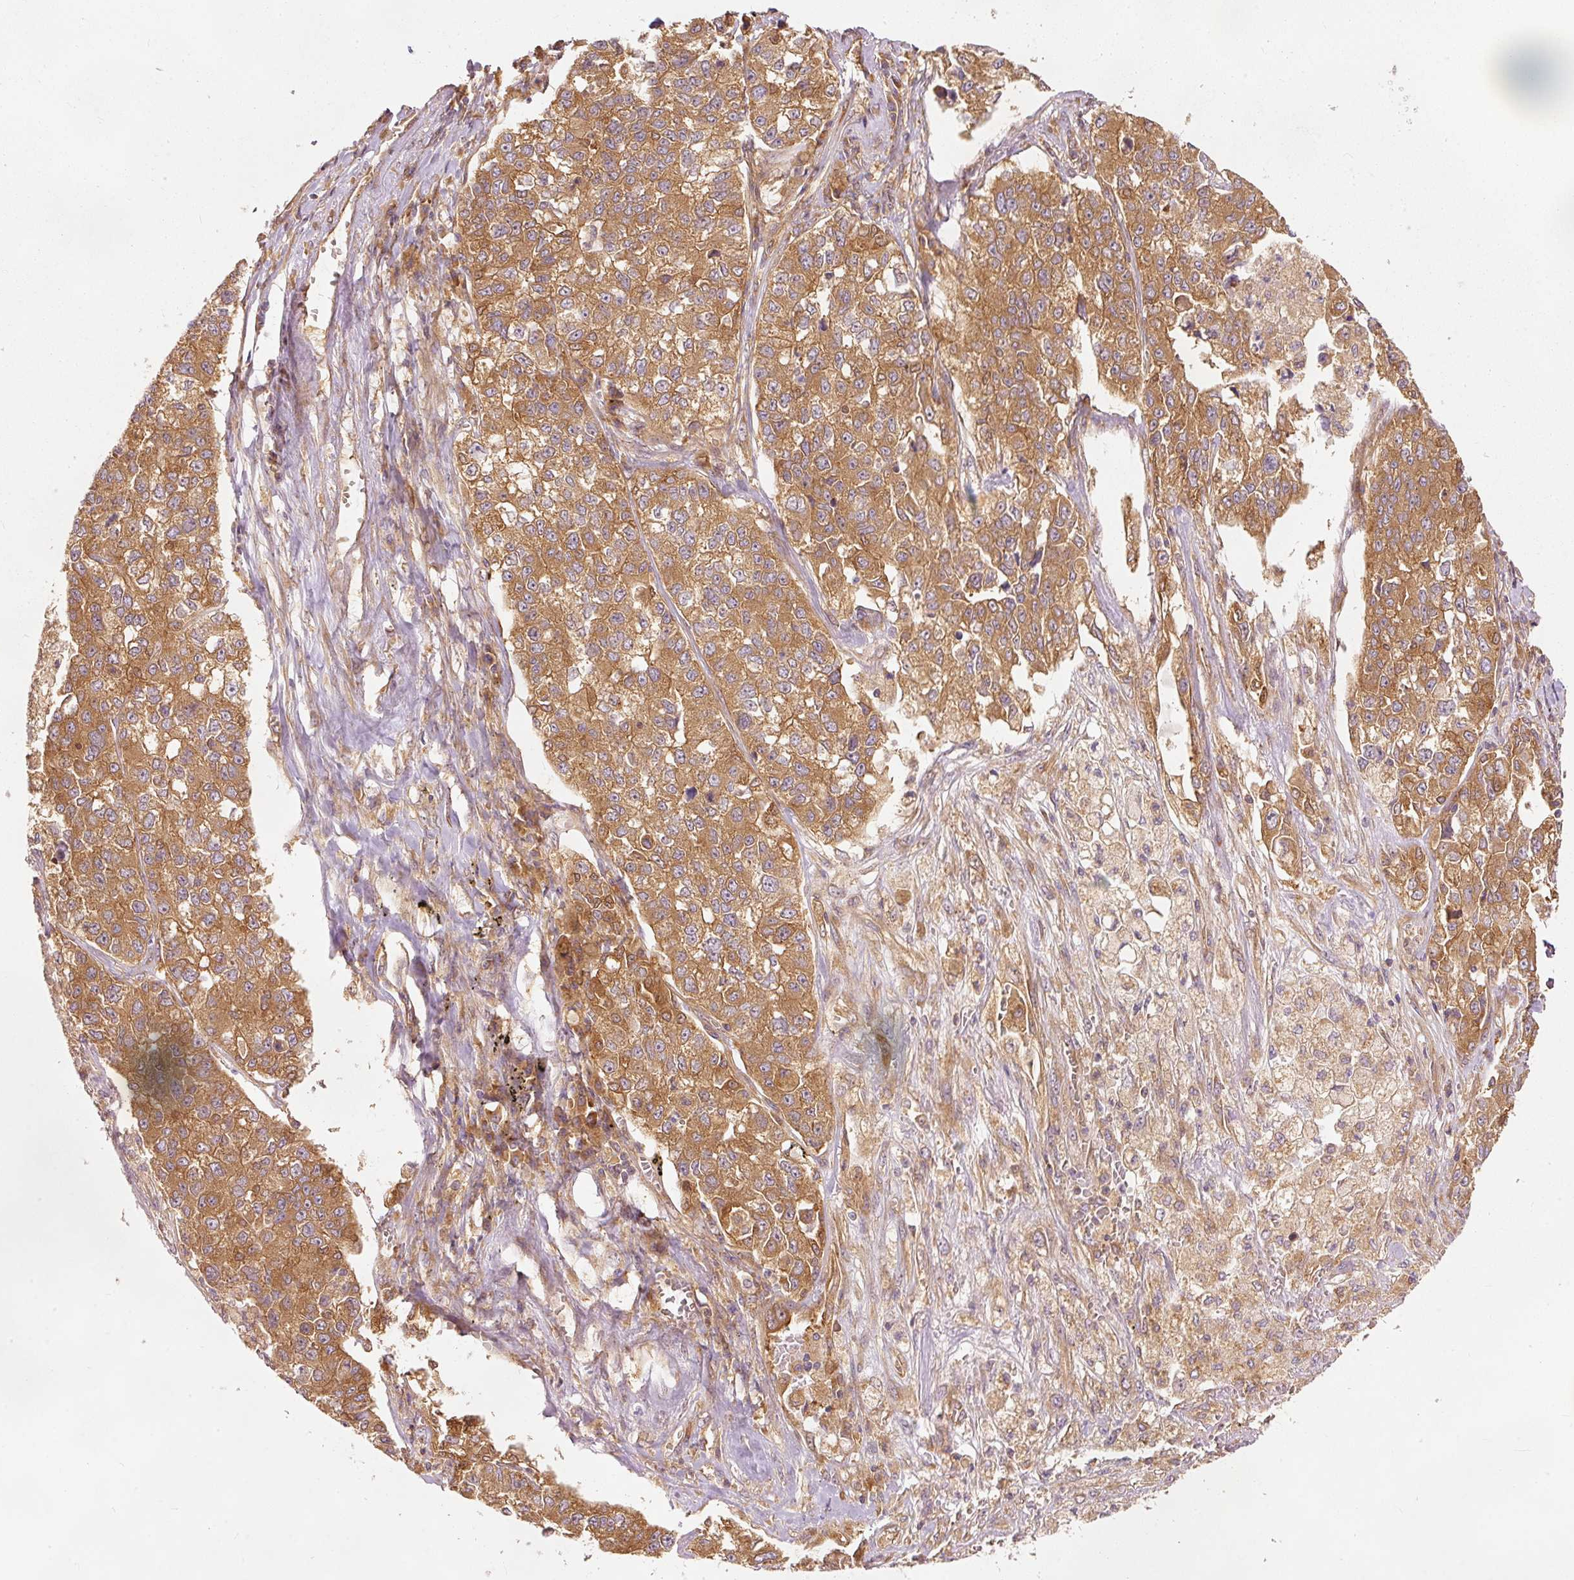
{"staining": {"intensity": "moderate", "quantity": ">75%", "location": "cytoplasmic/membranous"}, "tissue": "lung cancer", "cell_type": "Tumor cells", "image_type": "cancer", "snomed": [{"axis": "morphology", "description": "Adenocarcinoma, NOS"}, {"axis": "topography", "description": "Lung"}], "caption": "Lung cancer tissue shows moderate cytoplasmic/membranous expression in approximately >75% of tumor cells, visualized by immunohistochemistry.", "gene": "EIF3B", "patient": {"sex": "male", "age": 49}}